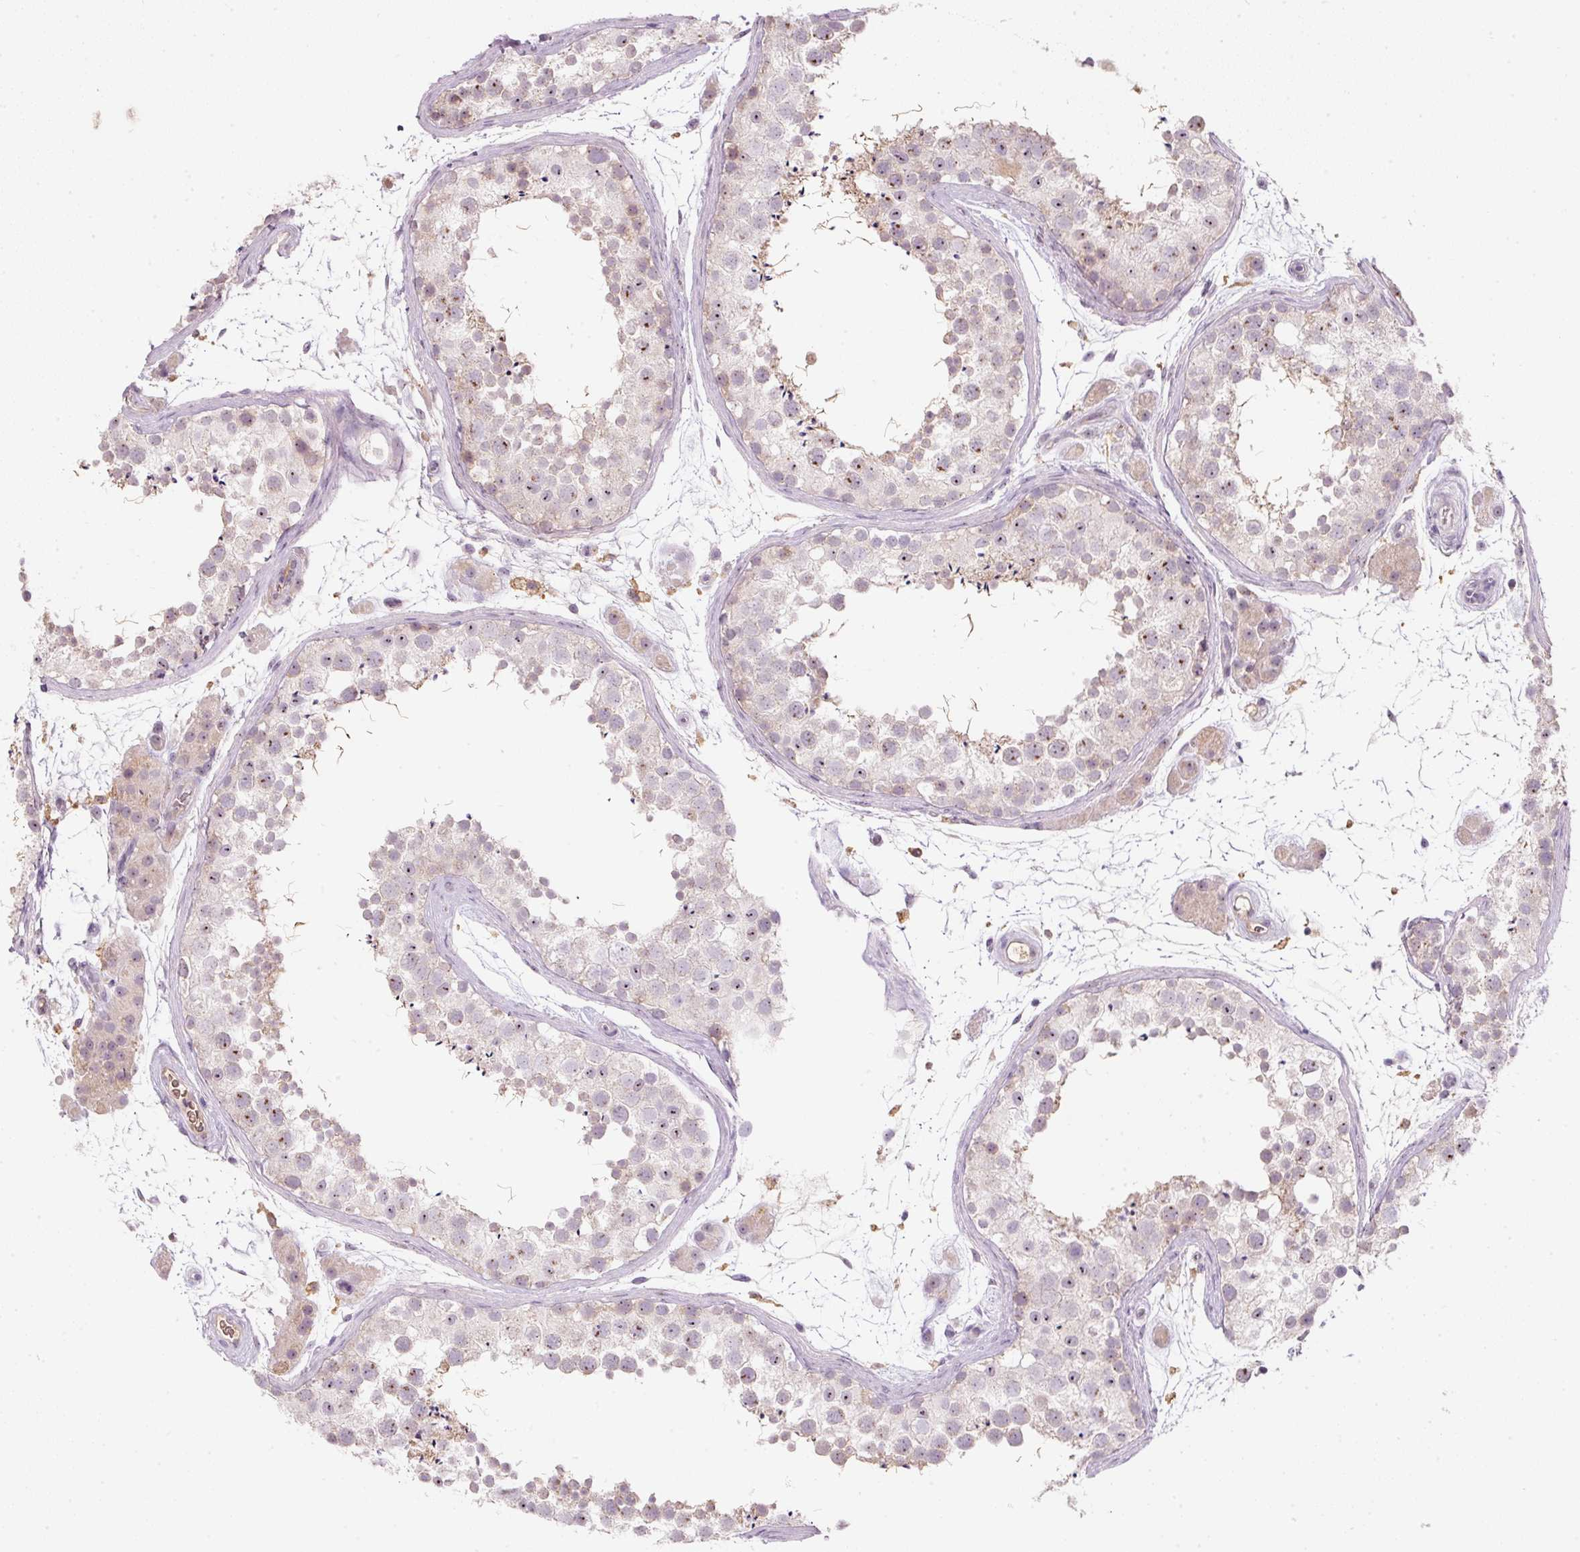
{"staining": {"intensity": "moderate", "quantity": "<25%", "location": "nuclear"}, "tissue": "testis", "cell_type": "Cells in seminiferous ducts", "image_type": "normal", "snomed": [{"axis": "morphology", "description": "Normal tissue, NOS"}, {"axis": "topography", "description": "Testis"}], "caption": "Testis stained with a brown dye demonstrates moderate nuclear positive expression in about <25% of cells in seminiferous ducts.", "gene": "TMEM37", "patient": {"sex": "male", "age": 41}}